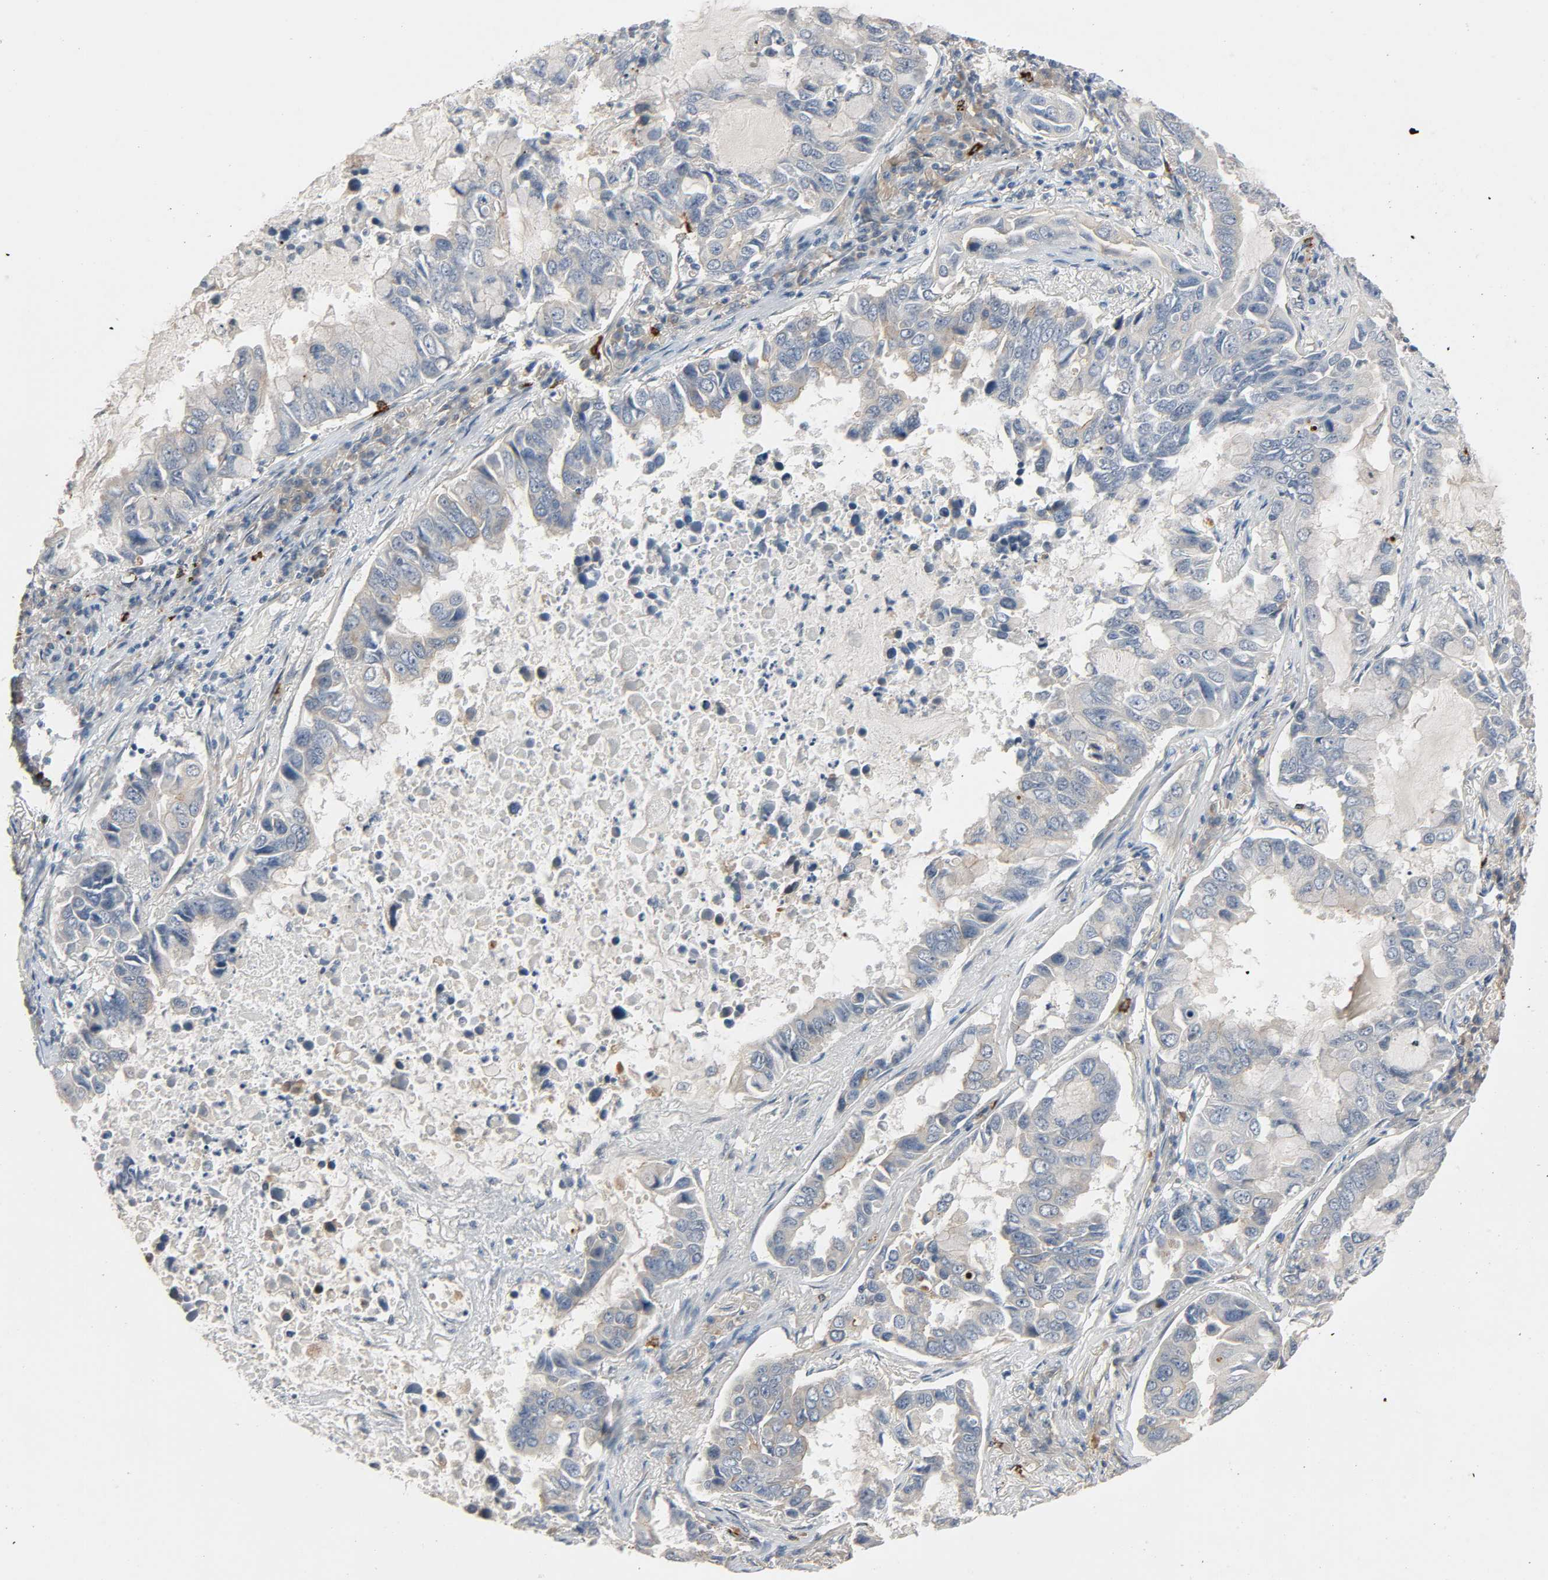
{"staining": {"intensity": "weak", "quantity": "25%-75%", "location": "cytoplasmic/membranous"}, "tissue": "lung cancer", "cell_type": "Tumor cells", "image_type": "cancer", "snomed": [{"axis": "morphology", "description": "Adenocarcinoma, NOS"}, {"axis": "topography", "description": "Lung"}], "caption": "Immunohistochemistry (IHC) photomicrograph of neoplastic tissue: lung cancer (adenocarcinoma) stained using IHC displays low levels of weak protein expression localized specifically in the cytoplasmic/membranous of tumor cells, appearing as a cytoplasmic/membranous brown color.", "gene": "LIMCH1", "patient": {"sex": "male", "age": 64}}